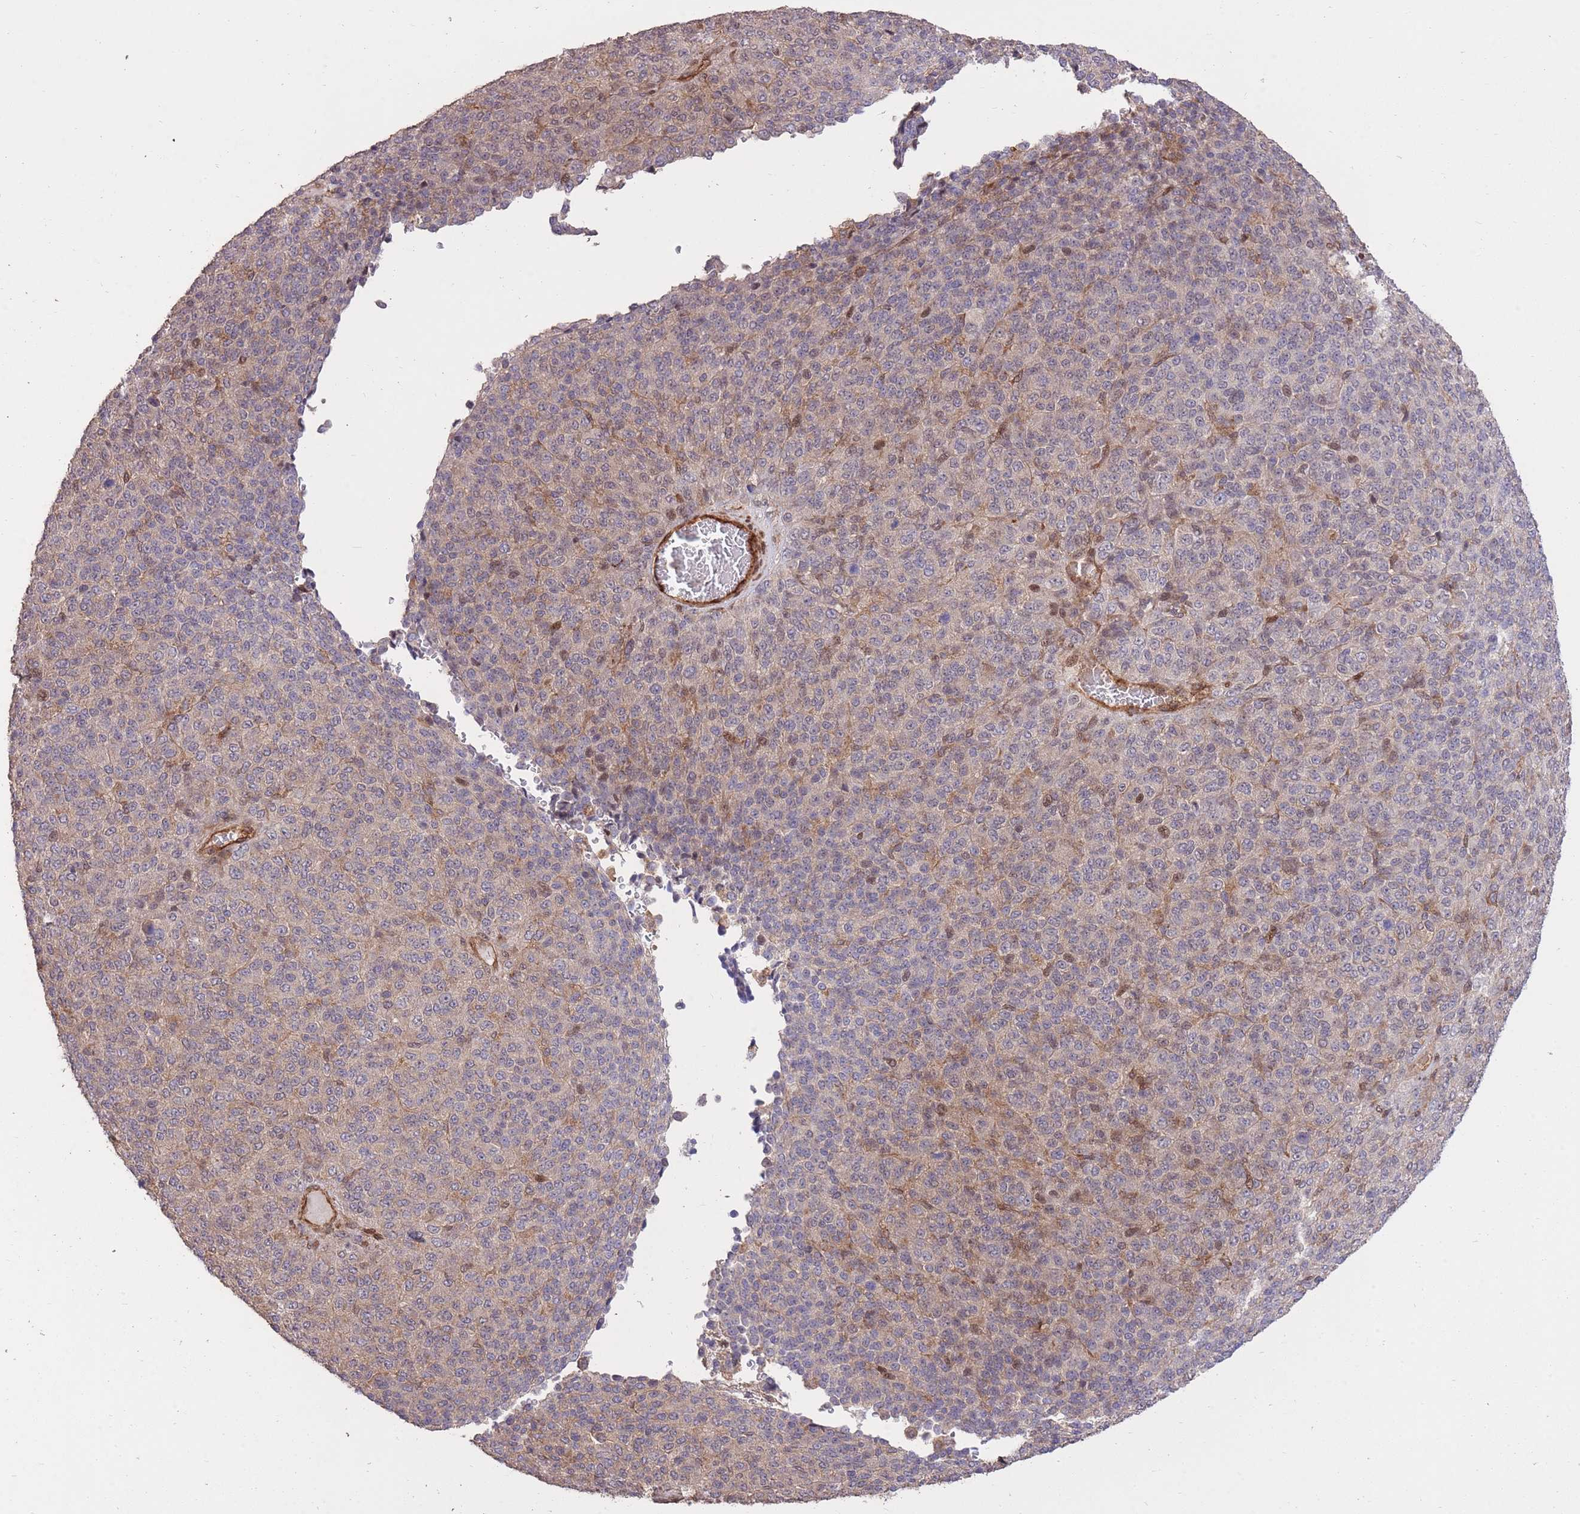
{"staining": {"intensity": "weak", "quantity": "<25%", "location": "cytoplasmic/membranous"}, "tissue": "melanoma", "cell_type": "Tumor cells", "image_type": "cancer", "snomed": [{"axis": "morphology", "description": "Malignant melanoma, Metastatic site"}, {"axis": "topography", "description": "Brain"}], "caption": "Tumor cells are negative for brown protein staining in malignant melanoma (metastatic site).", "gene": "PLD1", "patient": {"sex": "female", "age": 56}}